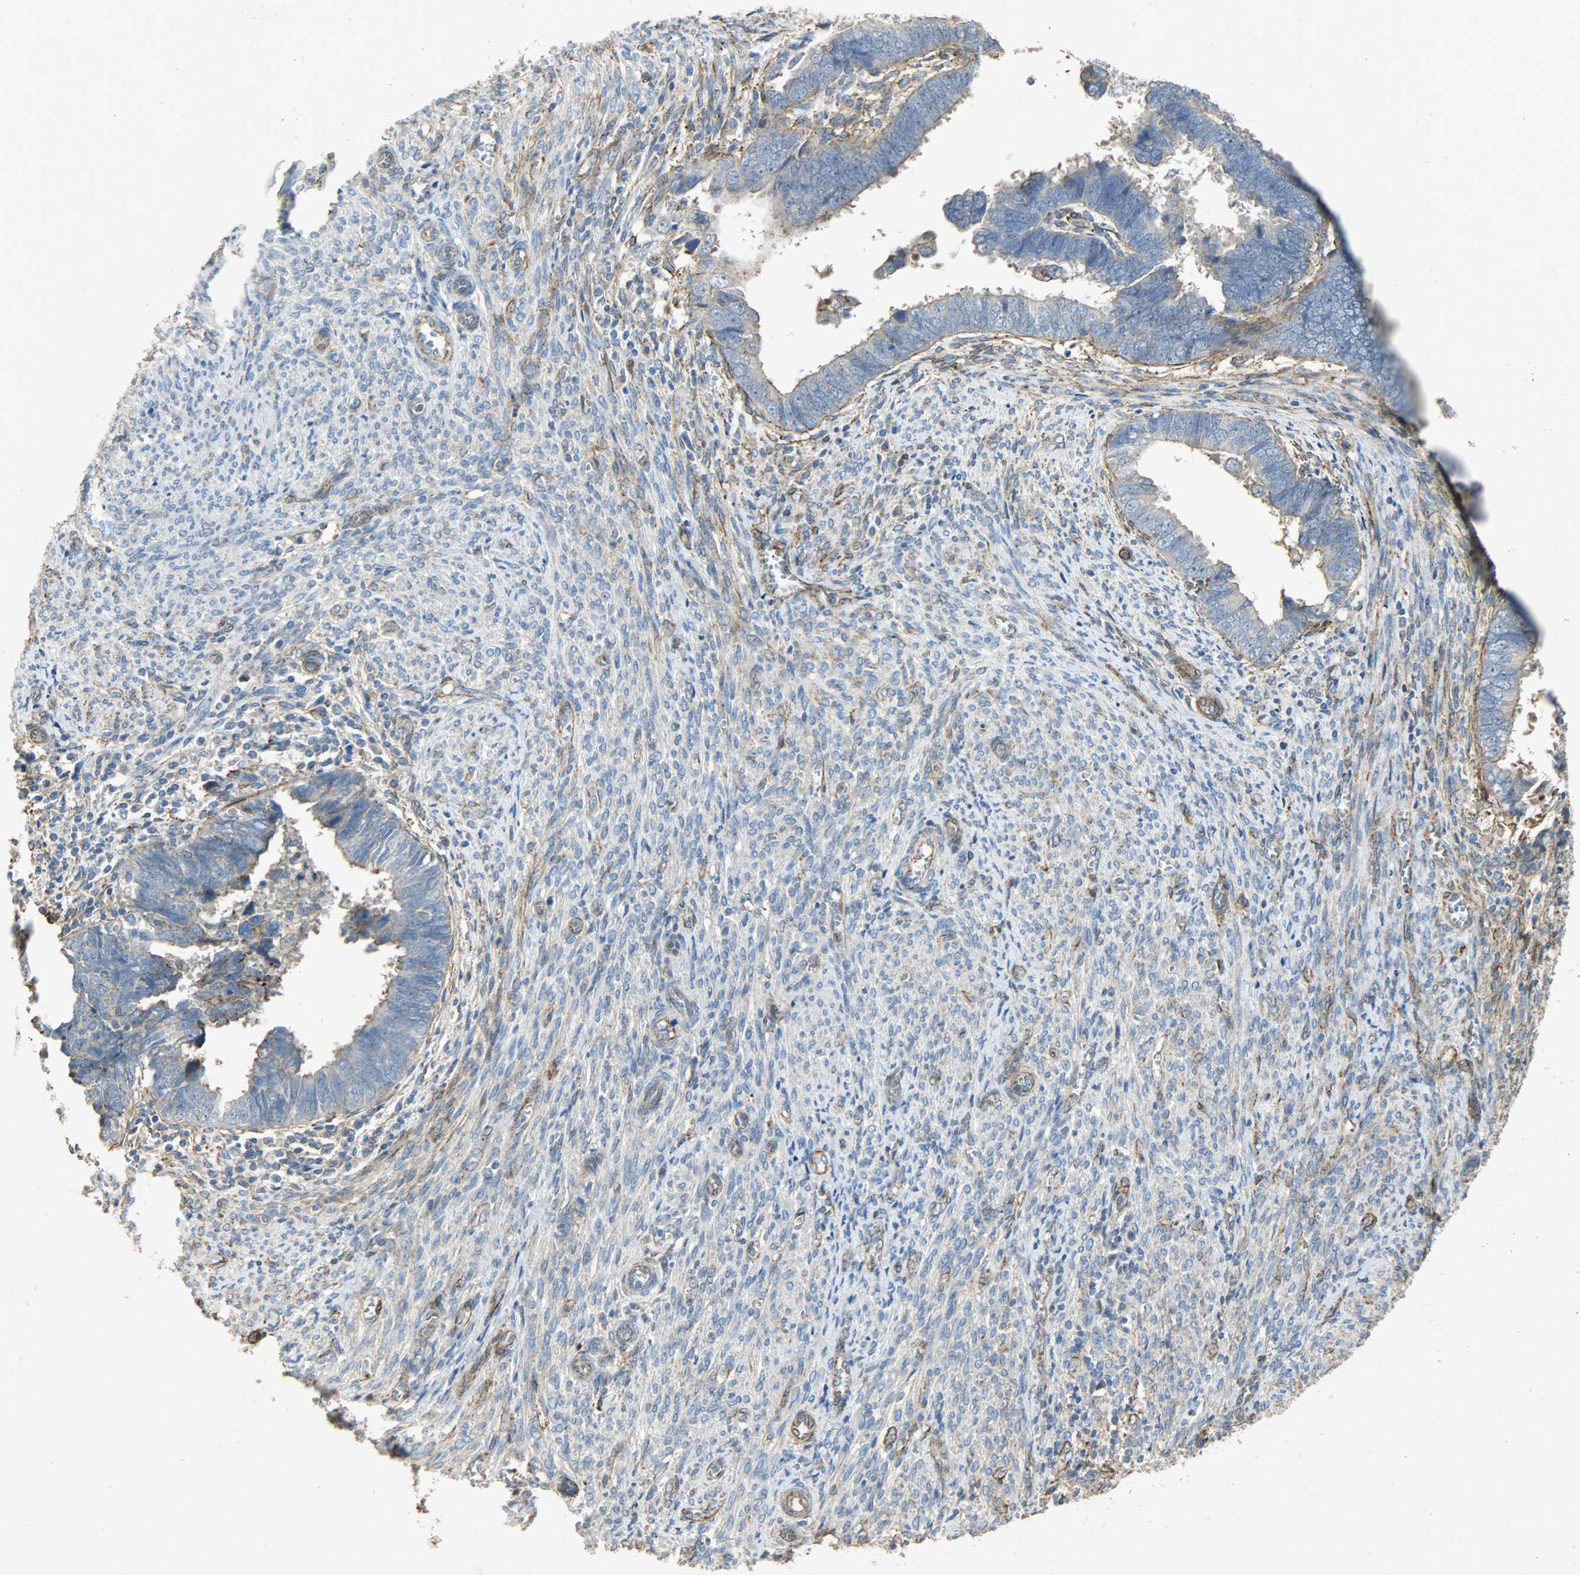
{"staining": {"intensity": "negative", "quantity": "none", "location": "none"}, "tissue": "endometrial cancer", "cell_type": "Tumor cells", "image_type": "cancer", "snomed": [{"axis": "morphology", "description": "Adenocarcinoma, NOS"}, {"axis": "topography", "description": "Endometrium"}], "caption": "Tumor cells show no significant protein positivity in endometrial cancer.", "gene": "TPM4", "patient": {"sex": "female", "age": 75}}